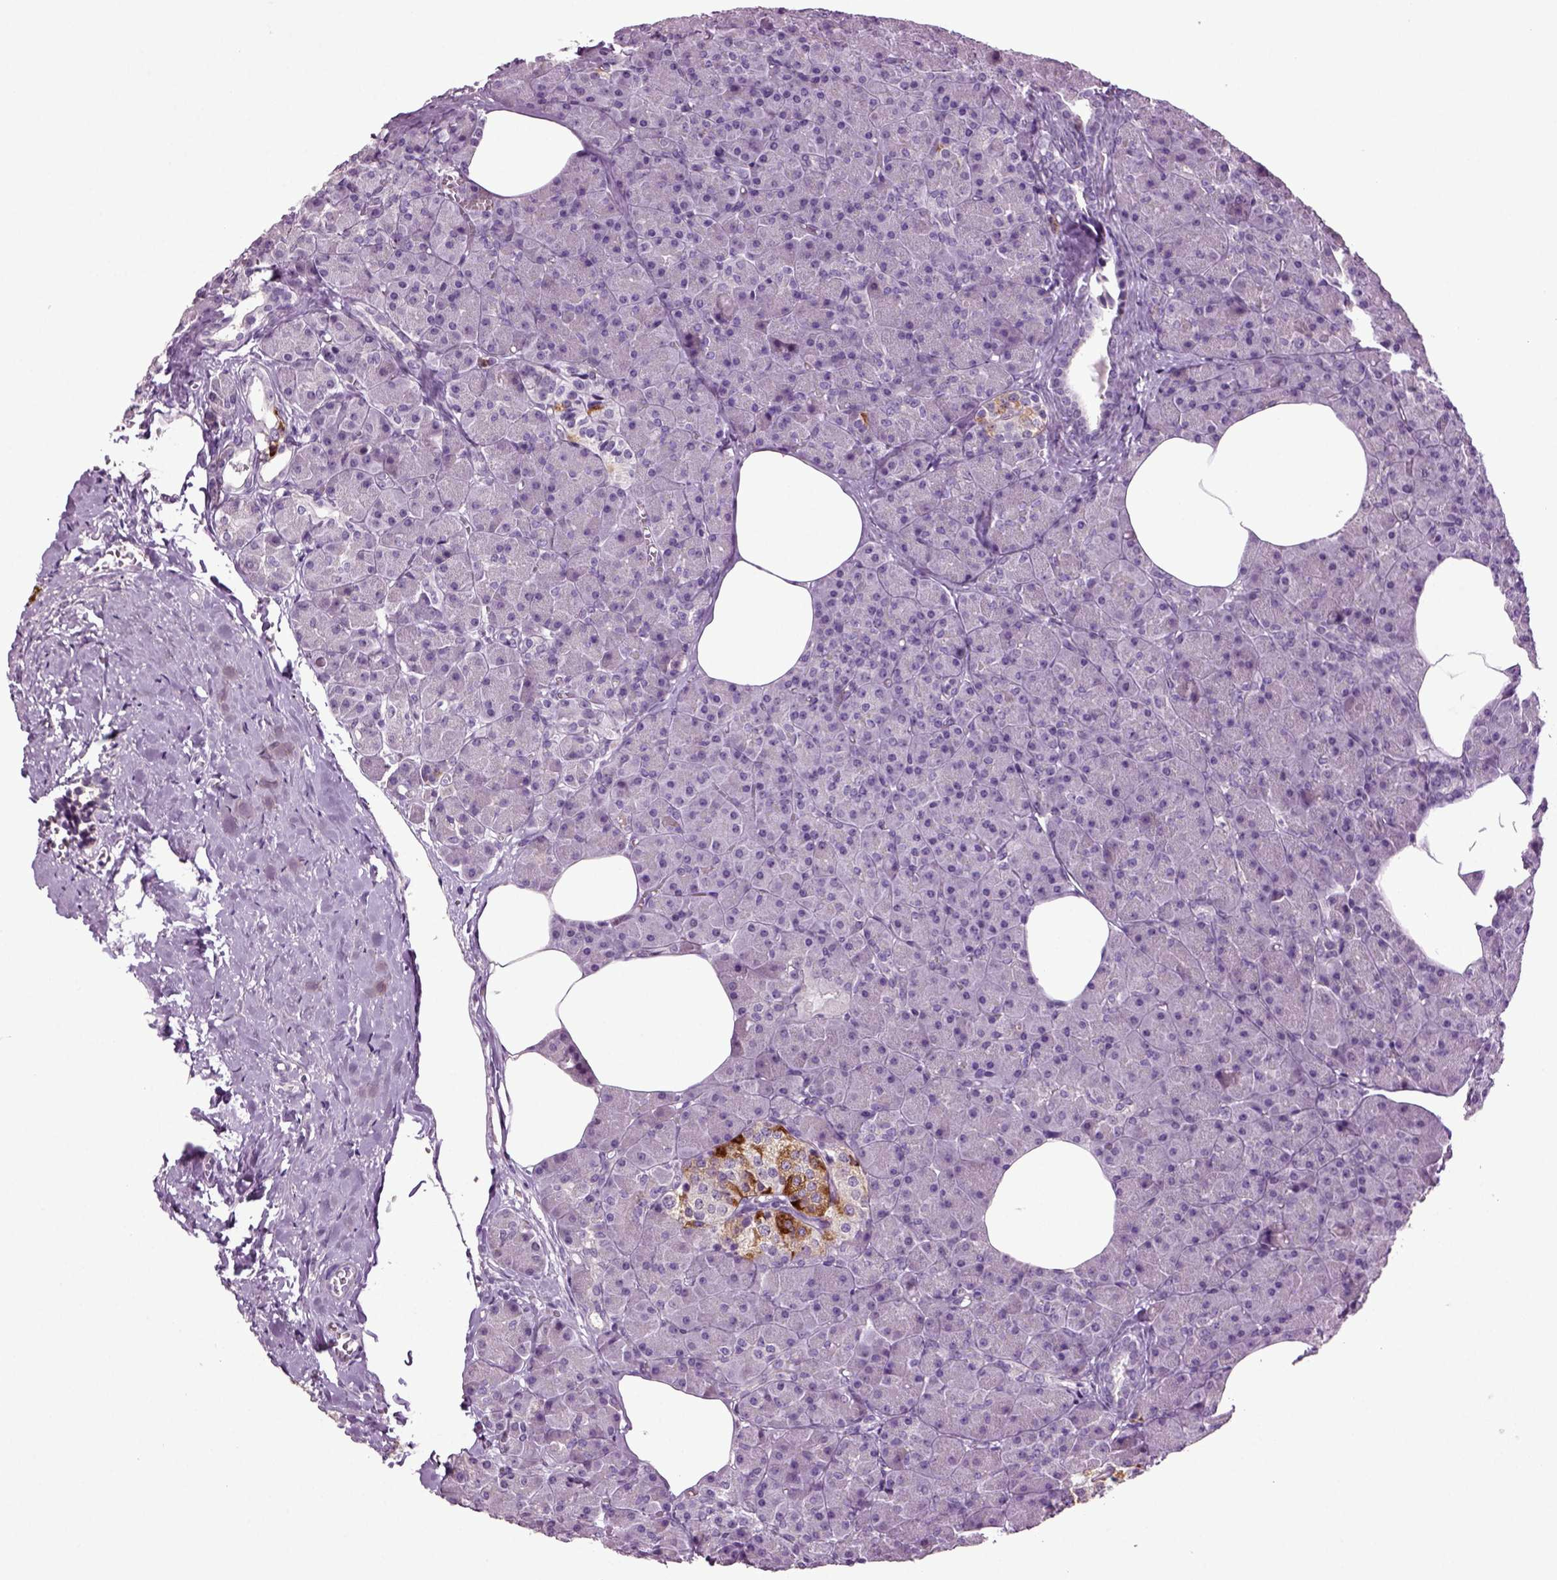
{"staining": {"intensity": "negative", "quantity": "none", "location": "none"}, "tissue": "pancreas", "cell_type": "Exocrine glandular cells", "image_type": "normal", "snomed": [{"axis": "morphology", "description": "Normal tissue, NOS"}, {"axis": "topography", "description": "Pancreas"}], "caption": "IHC of unremarkable pancreas demonstrates no expression in exocrine glandular cells.", "gene": "SLC17A6", "patient": {"sex": "female", "age": 45}}